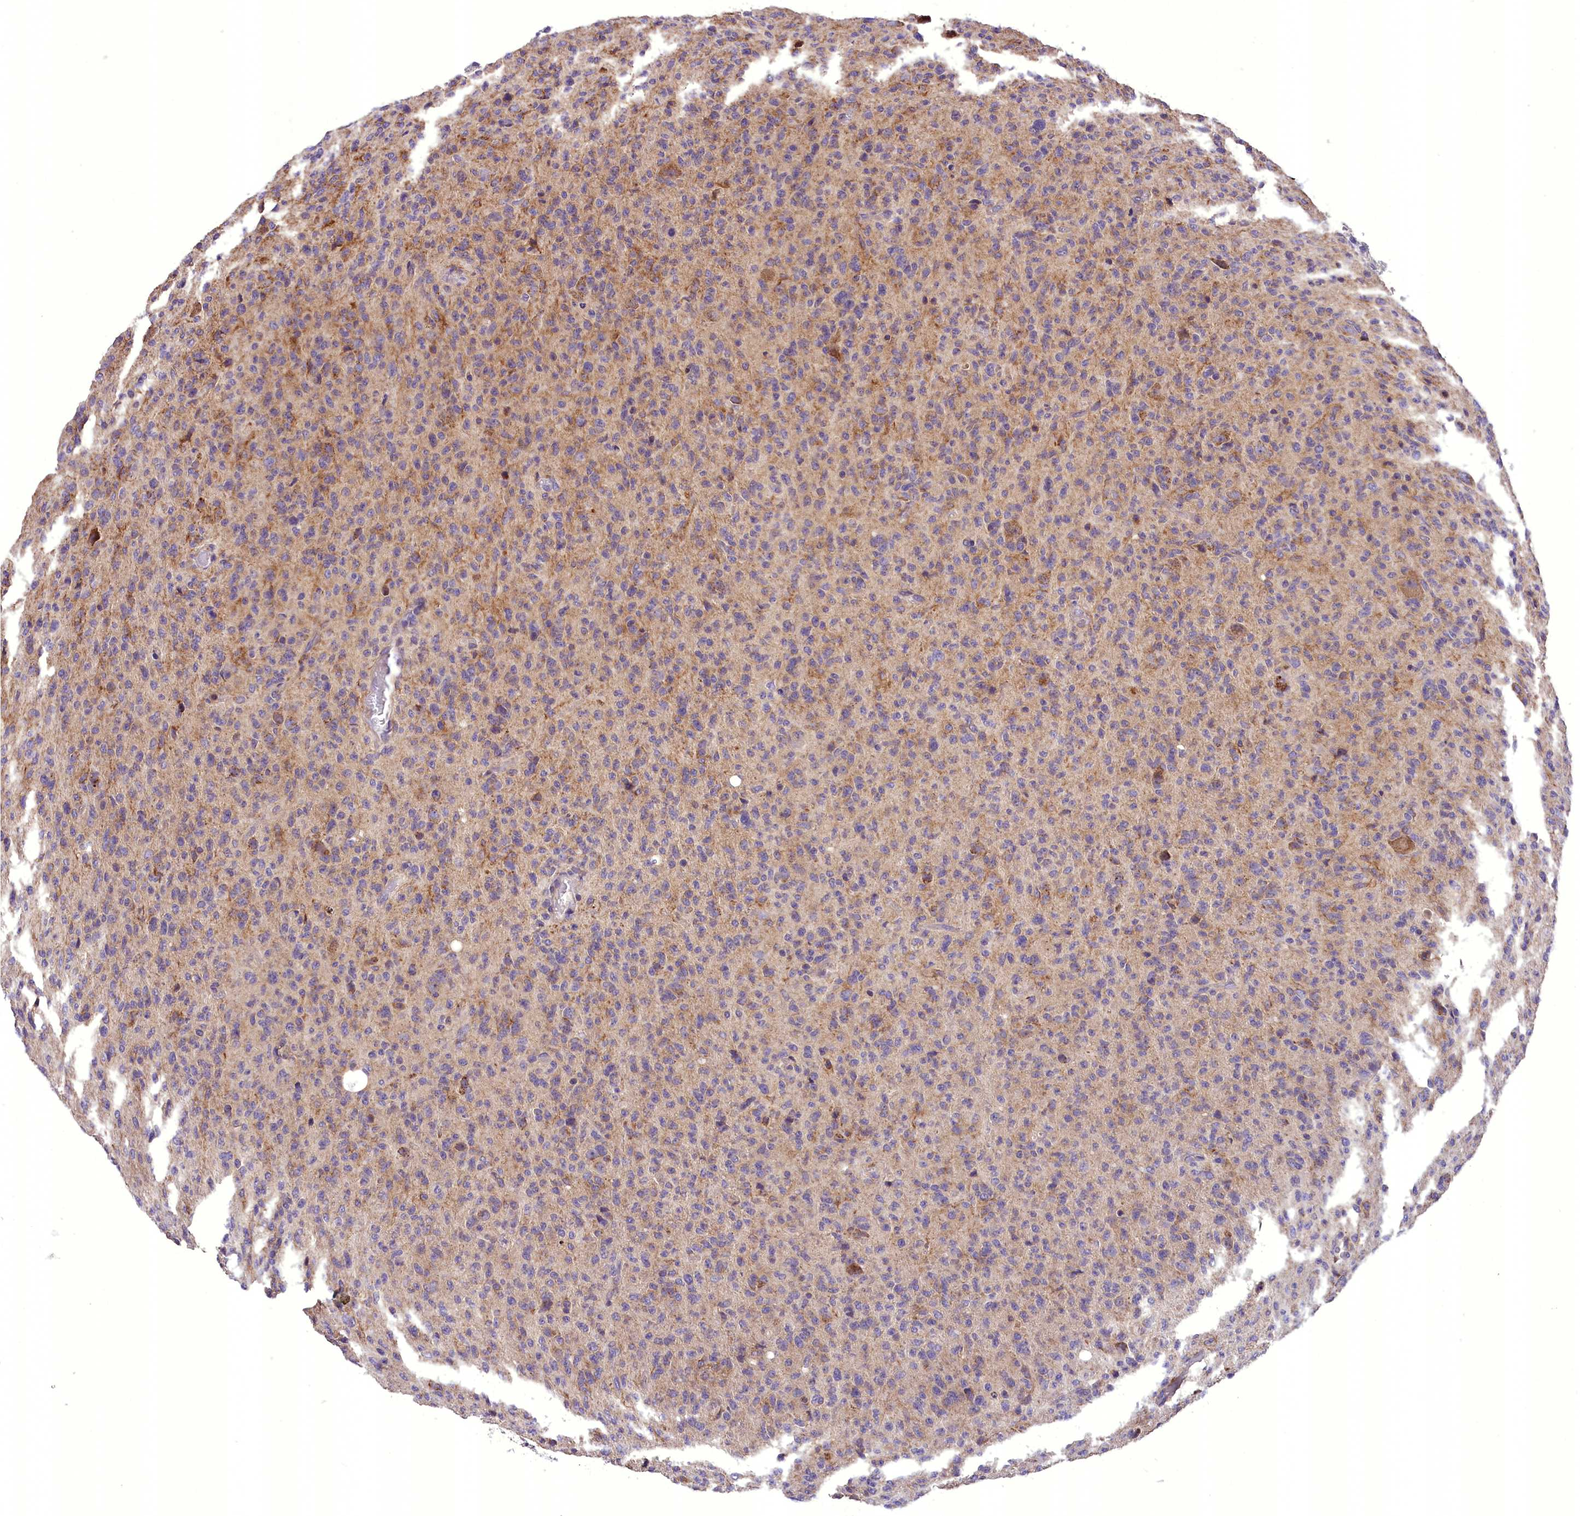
{"staining": {"intensity": "negative", "quantity": "none", "location": "none"}, "tissue": "glioma", "cell_type": "Tumor cells", "image_type": "cancer", "snomed": [{"axis": "morphology", "description": "Glioma, malignant, High grade"}, {"axis": "topography", "description": "Brain"}], "caption": "Micrograph shows no protein positivity in tumor cells of glioma tissue.", "gene": "DNAJB9", "patient": {"sex": "female", "age": 57}}